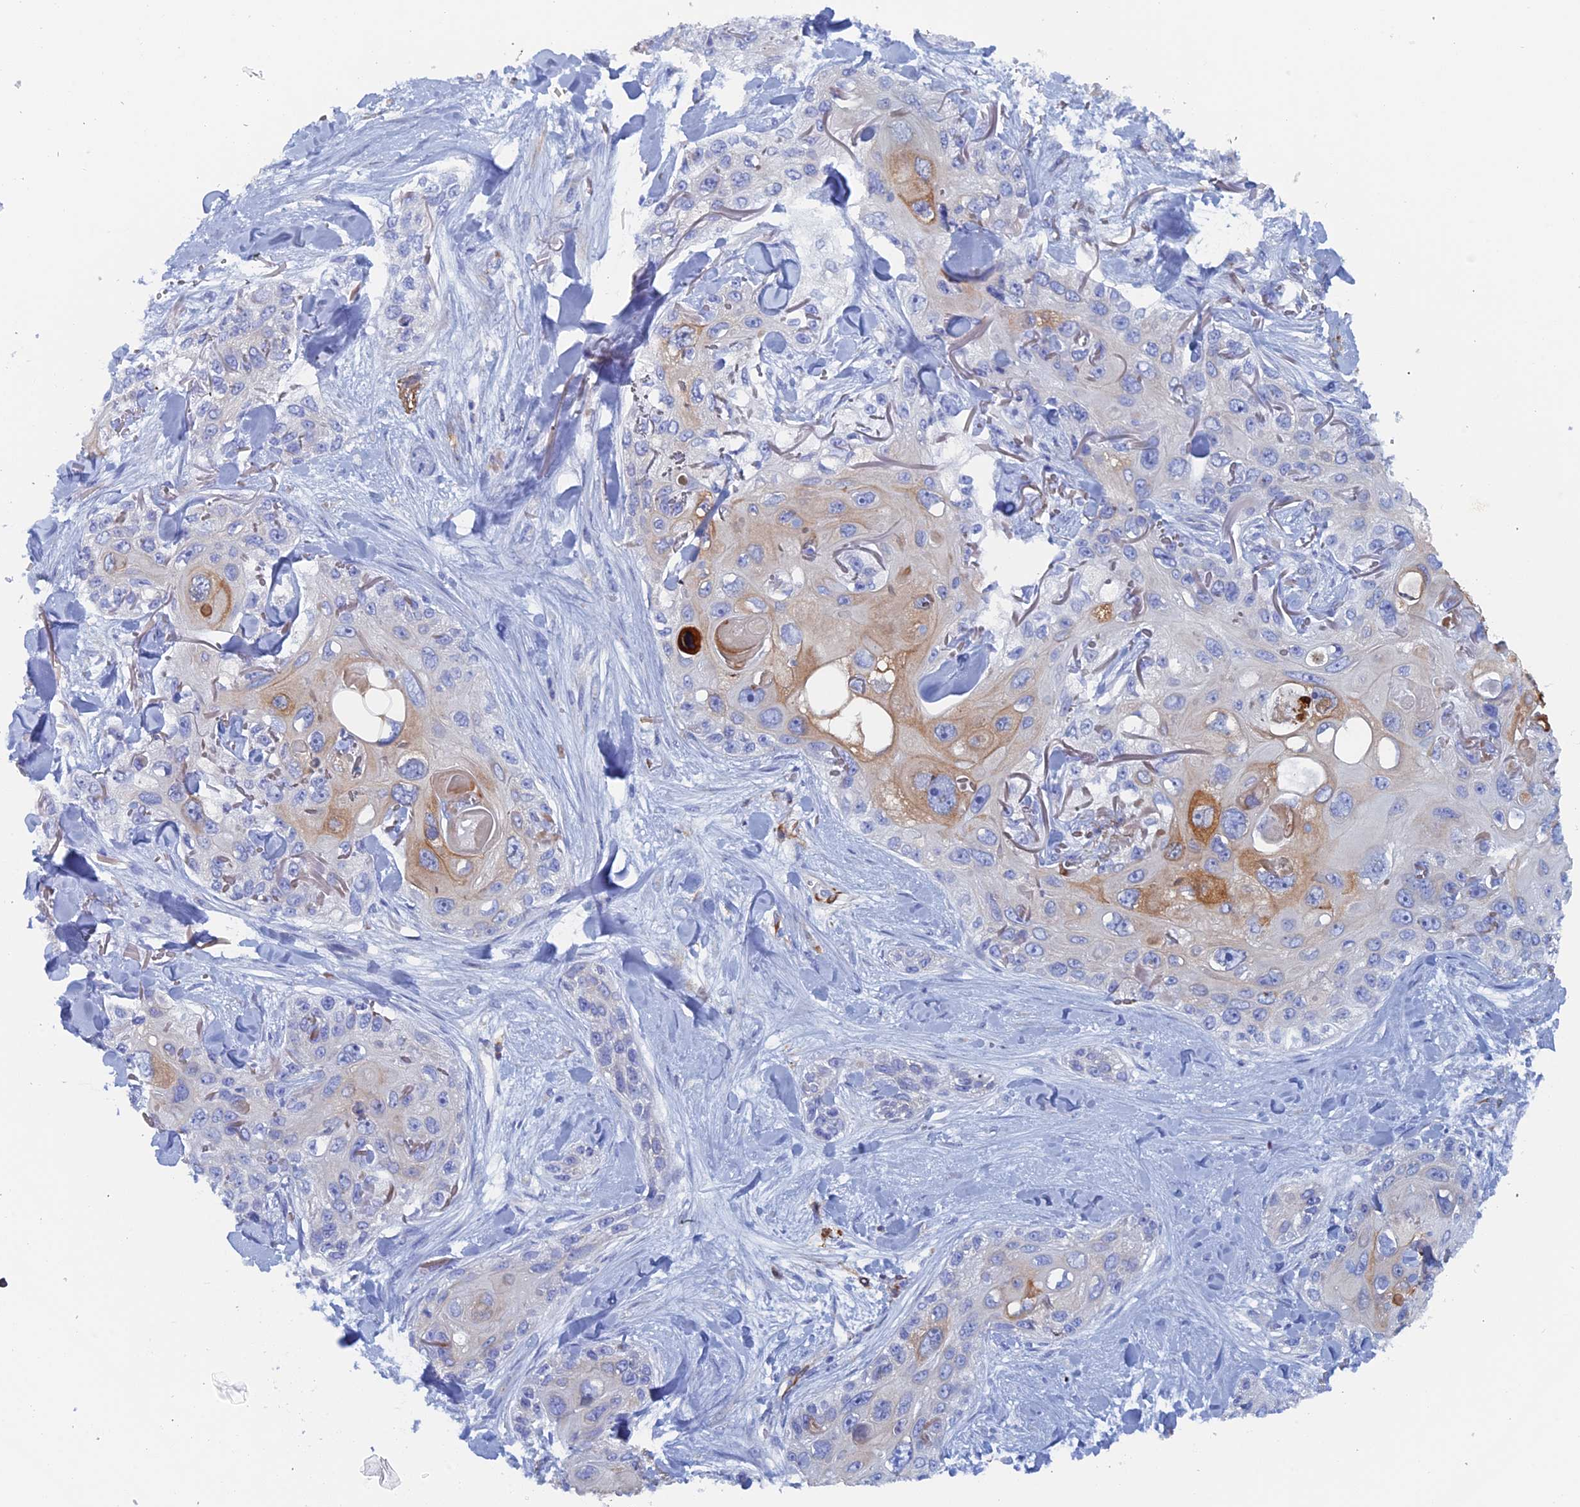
{"staining": {"intensity": "moderate", "quantity": "<25%", "location": "cytoplasmic/membranous"}, "tissue": "skin cancer", "cell_type": "Tumor cells", "image_type": "cancer", "snomed": [{"axis": "morphology", "description": "Normal tissue, NOS"}, {"axis": "morphology", "description": "Squamous cell carcinoma, NOS"}, {"axis": "topography", "description": "Skin"}], "caption": "Immunohistochemical staining of human skin cancer (squamous cell carcinoma) demonstrates low levels of moderate cytoplasmic/membranous staining in about <25% of tumor cells. The staining is performed using DAB brown chromogen to label protein expression. The nuclei are counter-stained blue using hematoxylin.", "gene": "COG7", "patient": {"sex": "male", "age": 72}}